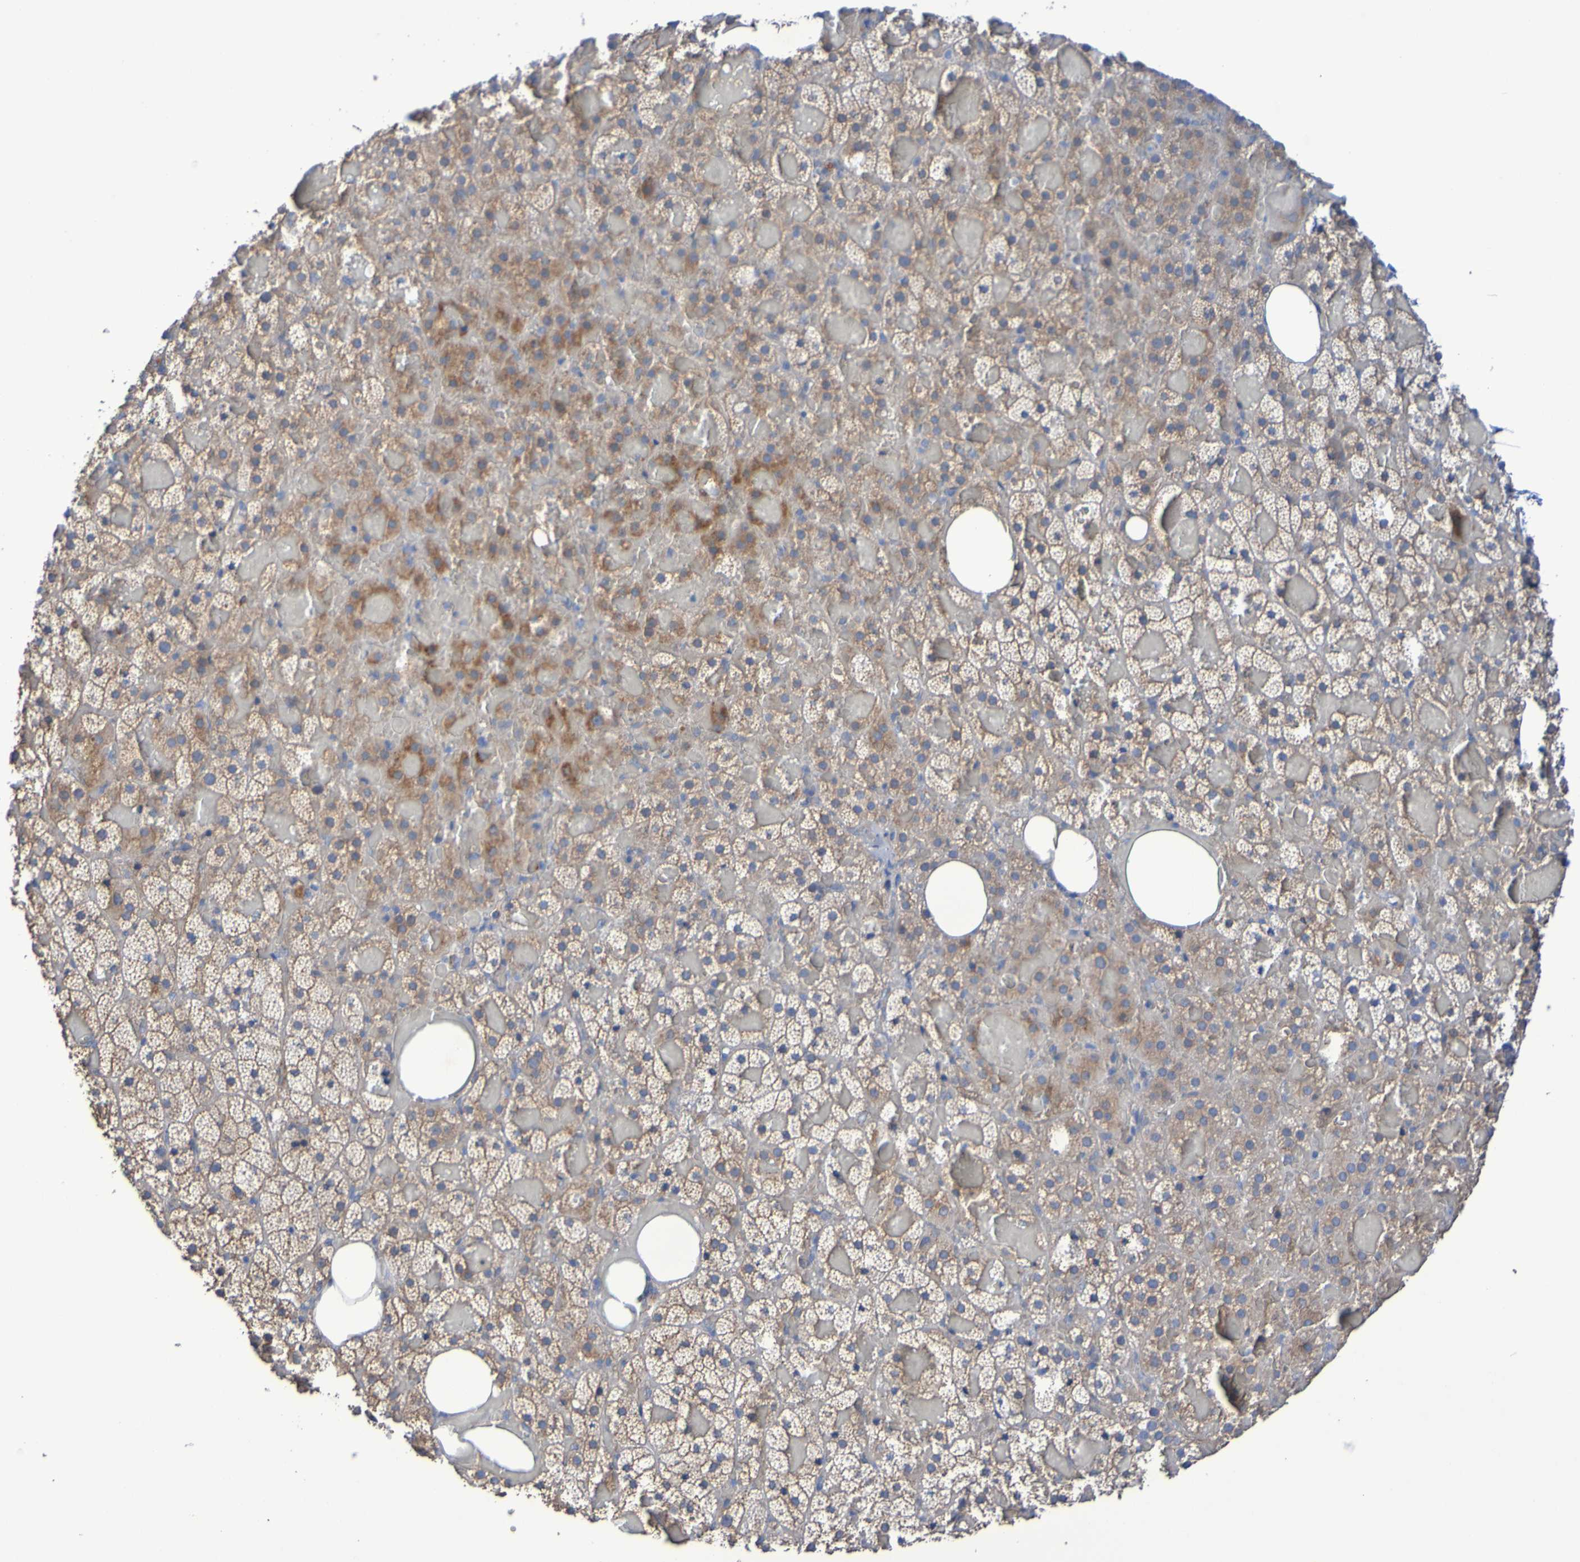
{"staining": {"intensity": "moderate", "quantity": "25%-75%", "location": "cytoplasmic/membranous"}, "tissue": "adrenal gland", "cell_type": "Glandular cells", "image_type": "normal", "snomed": [{"axis": "morphology", "description": "Normal tissue, NOS"}, {"axis": "topography", "description": "Adrenal gland"}], "caption": "Immunohistochemical staining of unremarkable human adrenal gland exhibits moderate cytoplasmic/membranous protein positivity in about 25%-75% of glandular cells. (Stains: DAB (3,3'-diaminobenzidine) in brown, nuclei in blue, Microscopy: brightfield microscopy at high magnification).", "gene": "SRPRB", "patient": {"sex": "female", "age": 59}}